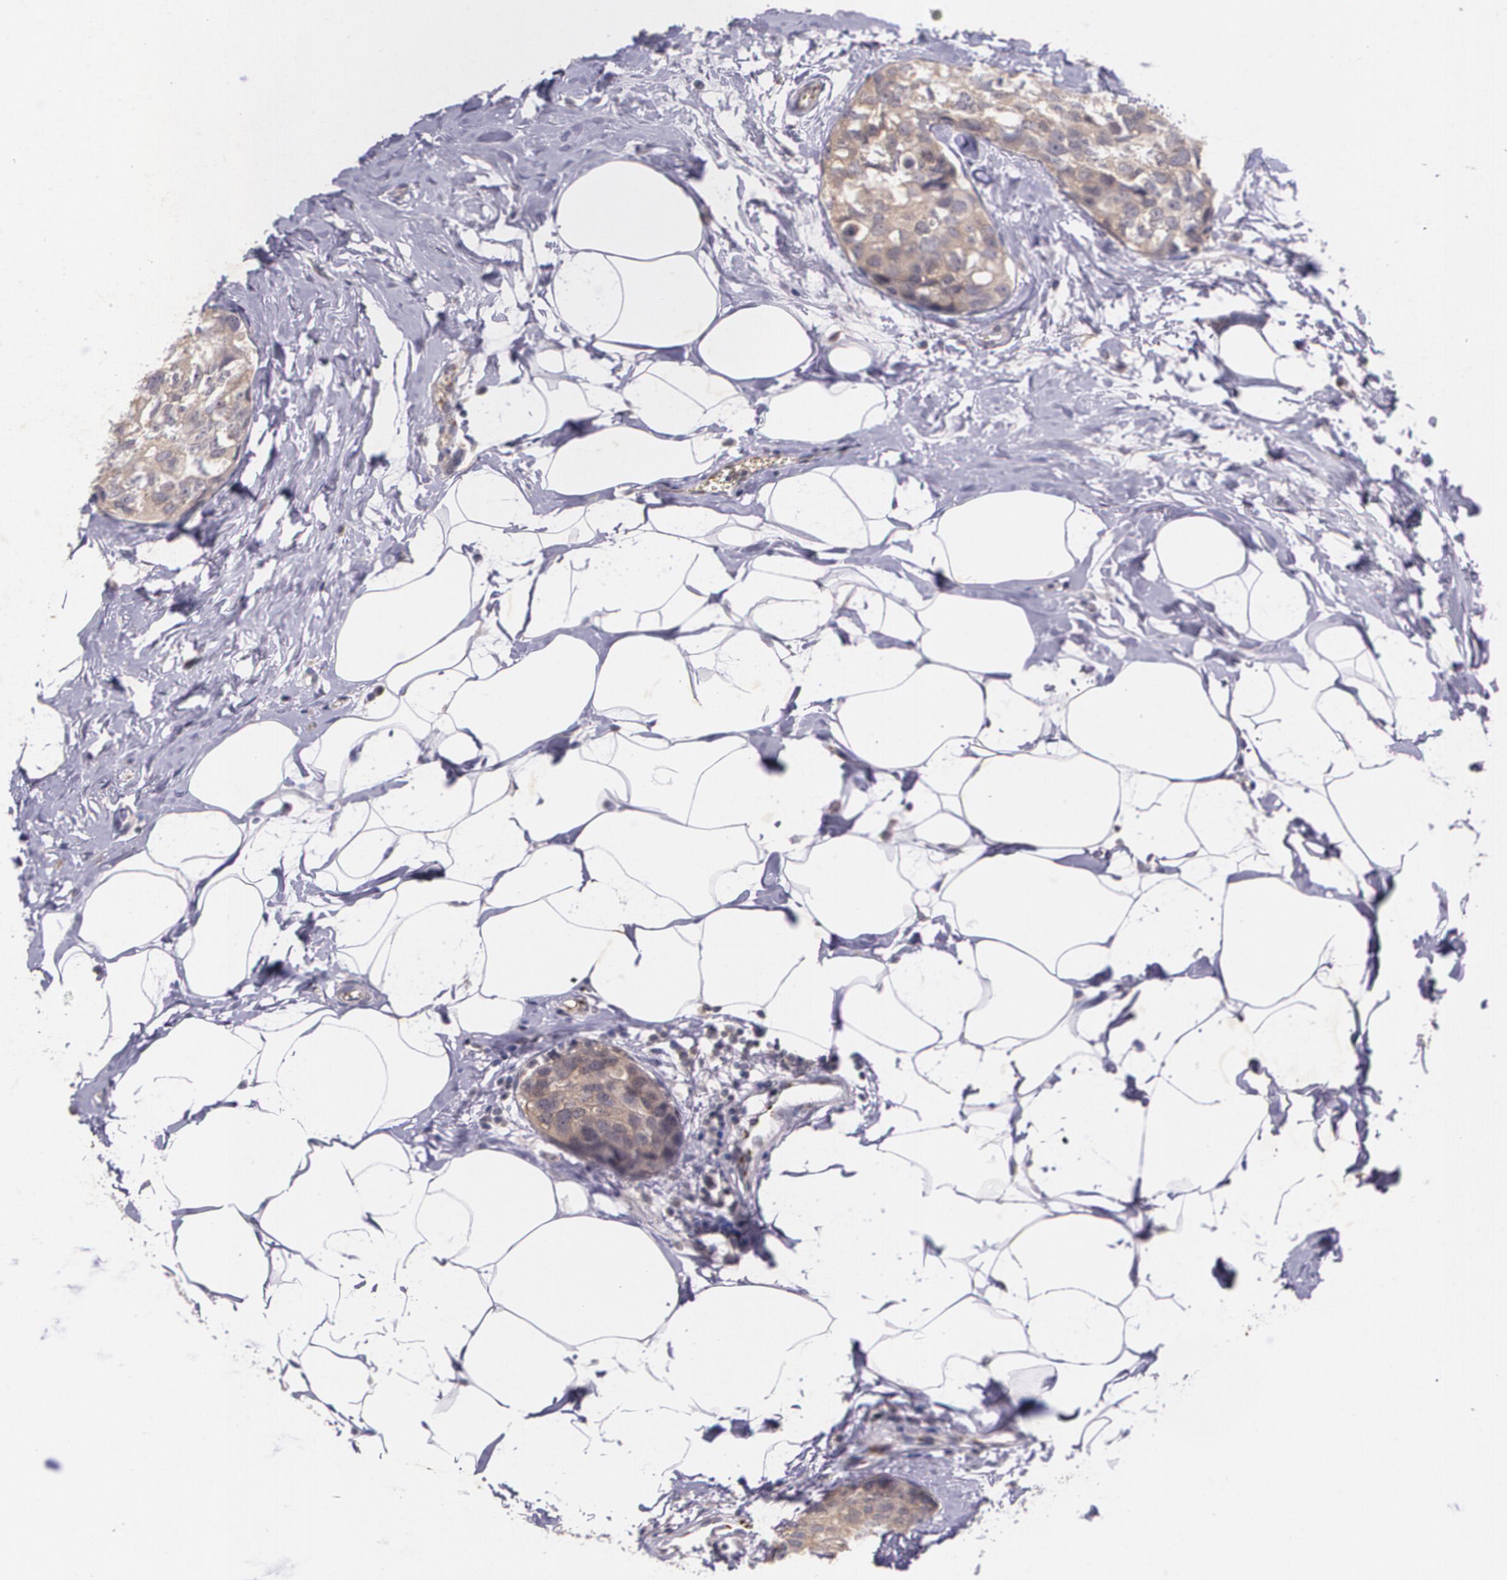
{"staining": {"intensity": "moderate", "quantity": ">75%", "location": "cytoplasmic/membranous"}, "tissue": "breast cancer", "cell_type": "Tumor cells", "image_type": "cancer", "snomed": [{"axis": "morphology", "description": "Normal tissue, NOS"}, {"axis": "morphology", "description": "Duct carcinoma"}, {"axis": "topography", "description": "Breast"}], "caption": "Moderate cytoplasmic/membranous protein expression is appreciated in about >75% of tumor cells in breast intraductal carcinoma.", "gene": "TM4SF1", "patient": {"sex": "female", "age": 50}}